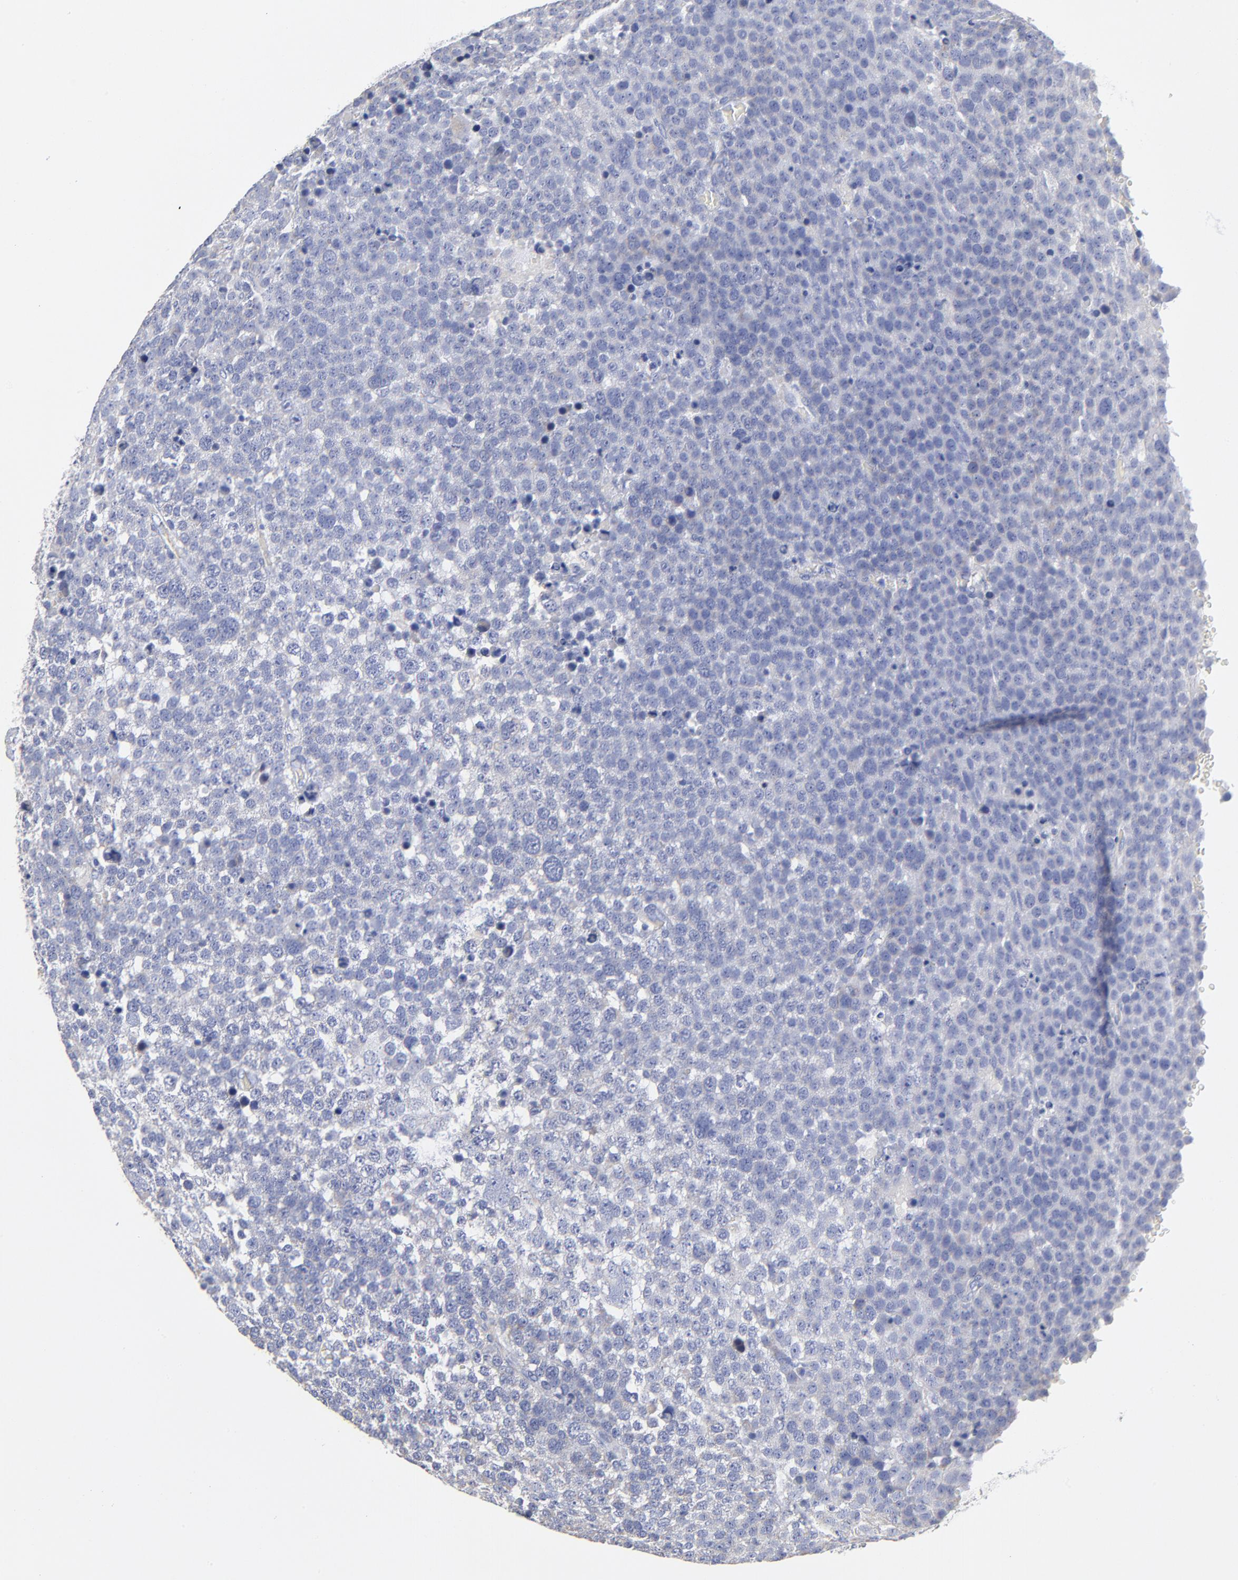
{"staining": {"intensity": "negative", "quantity": "none", "location": "none"}, "tissue": "testis cancer", "cell_type": "Tumor cells", "image_type": "cancer", "snomed": [{"axis": "morphology", "description": "Seminoma, NOS"}, {"axis": "topography", "description": "Testis"}], "caption": "Immunohistochemistry of human seminoma (testis) exhibits no expression in tumor cells. The staining was performed using DAB to visualize the protein expression in brown, while the nuclei were stained in blue with hematoxylin (Magnification: 20x).", "gene": "PTP4A1", "patient": {"sex": "male", "age": 71}}